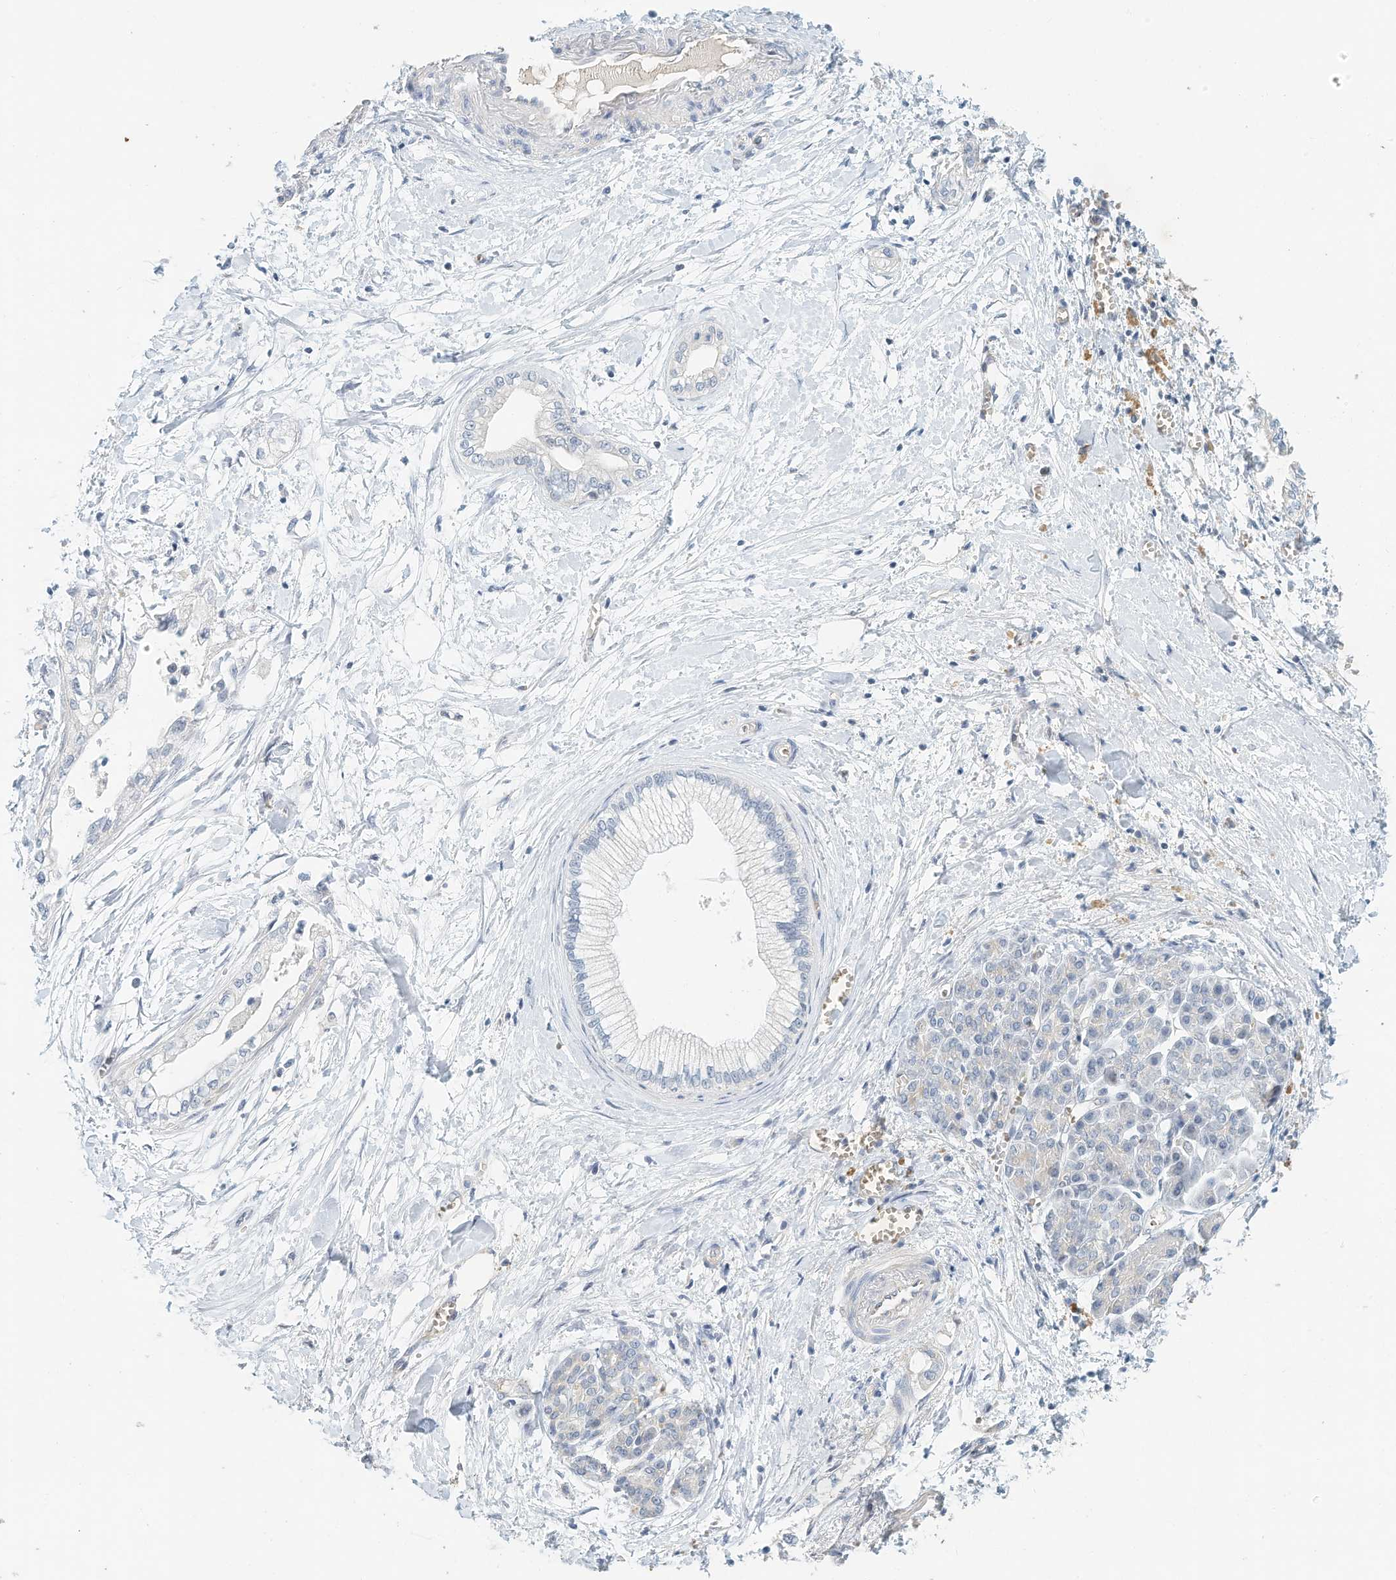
{"staining": {"intensity": "negative", "quantity": "none", "location": "none"}, "tissue": "pancreatic cancer", "cell_type": "Tumor cells", "image_type": "cancer", "snomed": [{"axis": "morphology", "description": "Adenocarcinoma, NOS"}, {"axis": "topography", "description": "Pancreas"}], "caption": "This micrograph is of adenocarcinoma (pancreatic) stained with IHC to label a protein in brown with the nuclei are counter-stained blue. There is no staining in tumor cells.", "gene": "RCAN3", "patient": {"sex": "male", "age": 68}}